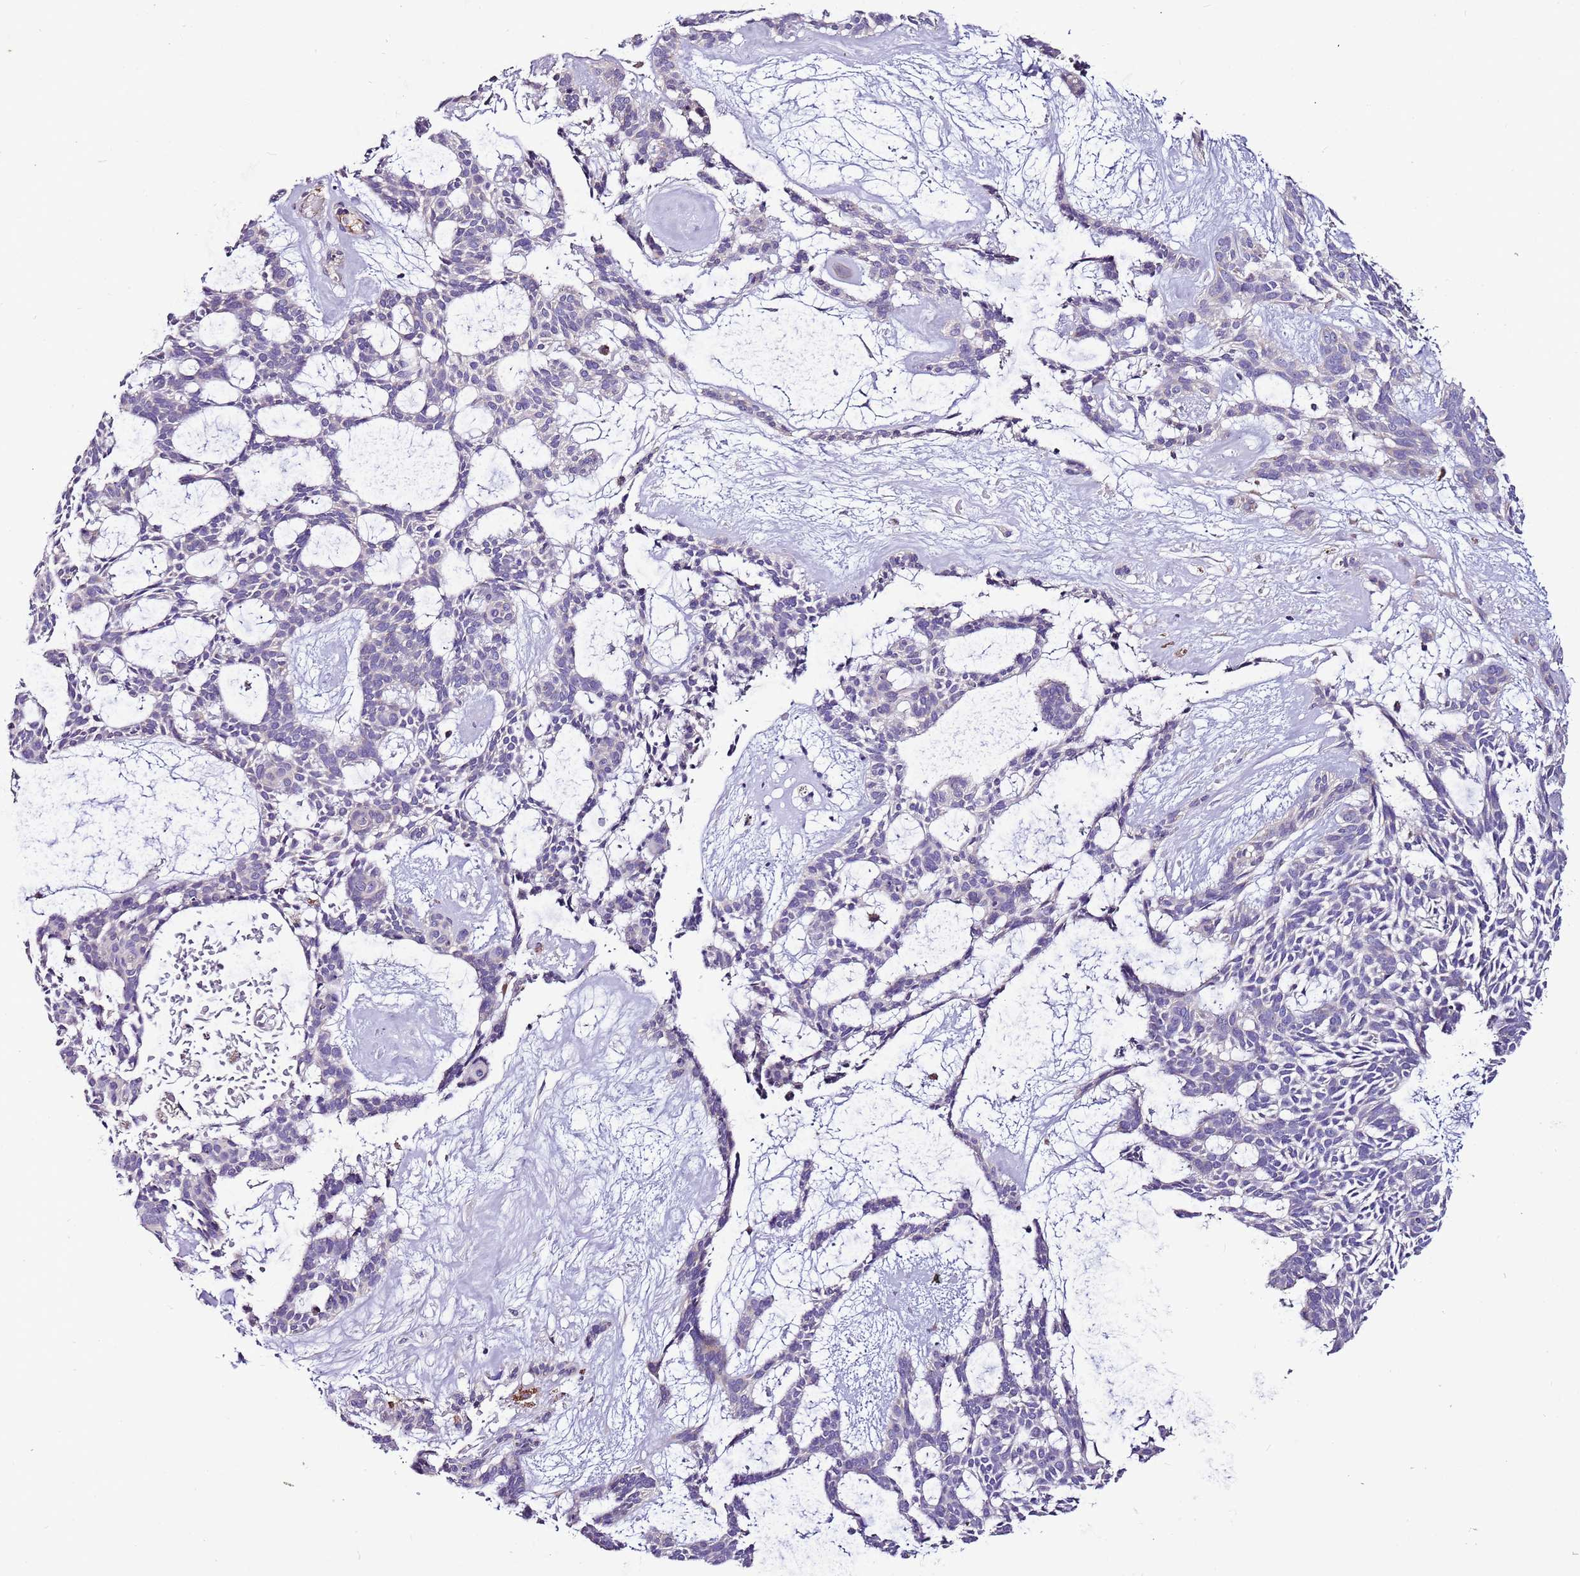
{"staining": {"intensity": "negative", "quantity": "none", "location": "none"}, "tissue": "skin cancer", "cell_type": "Tumor cells", "image_type": "cancer", "snomed": [{"axis": "morphology", "description": "Basal cell carcinoma"}, {"axis": "topography", "description": "Skin"}], "caption": "High magnification brightfield microscopy of skin basal cell carcinoma stained with DAB (brown) and counterstained with hematoxylin (blue): tumor cells show no significant positivity.", "gene": "FAM20A", "patient": {"sex": "male", "age": 61}}